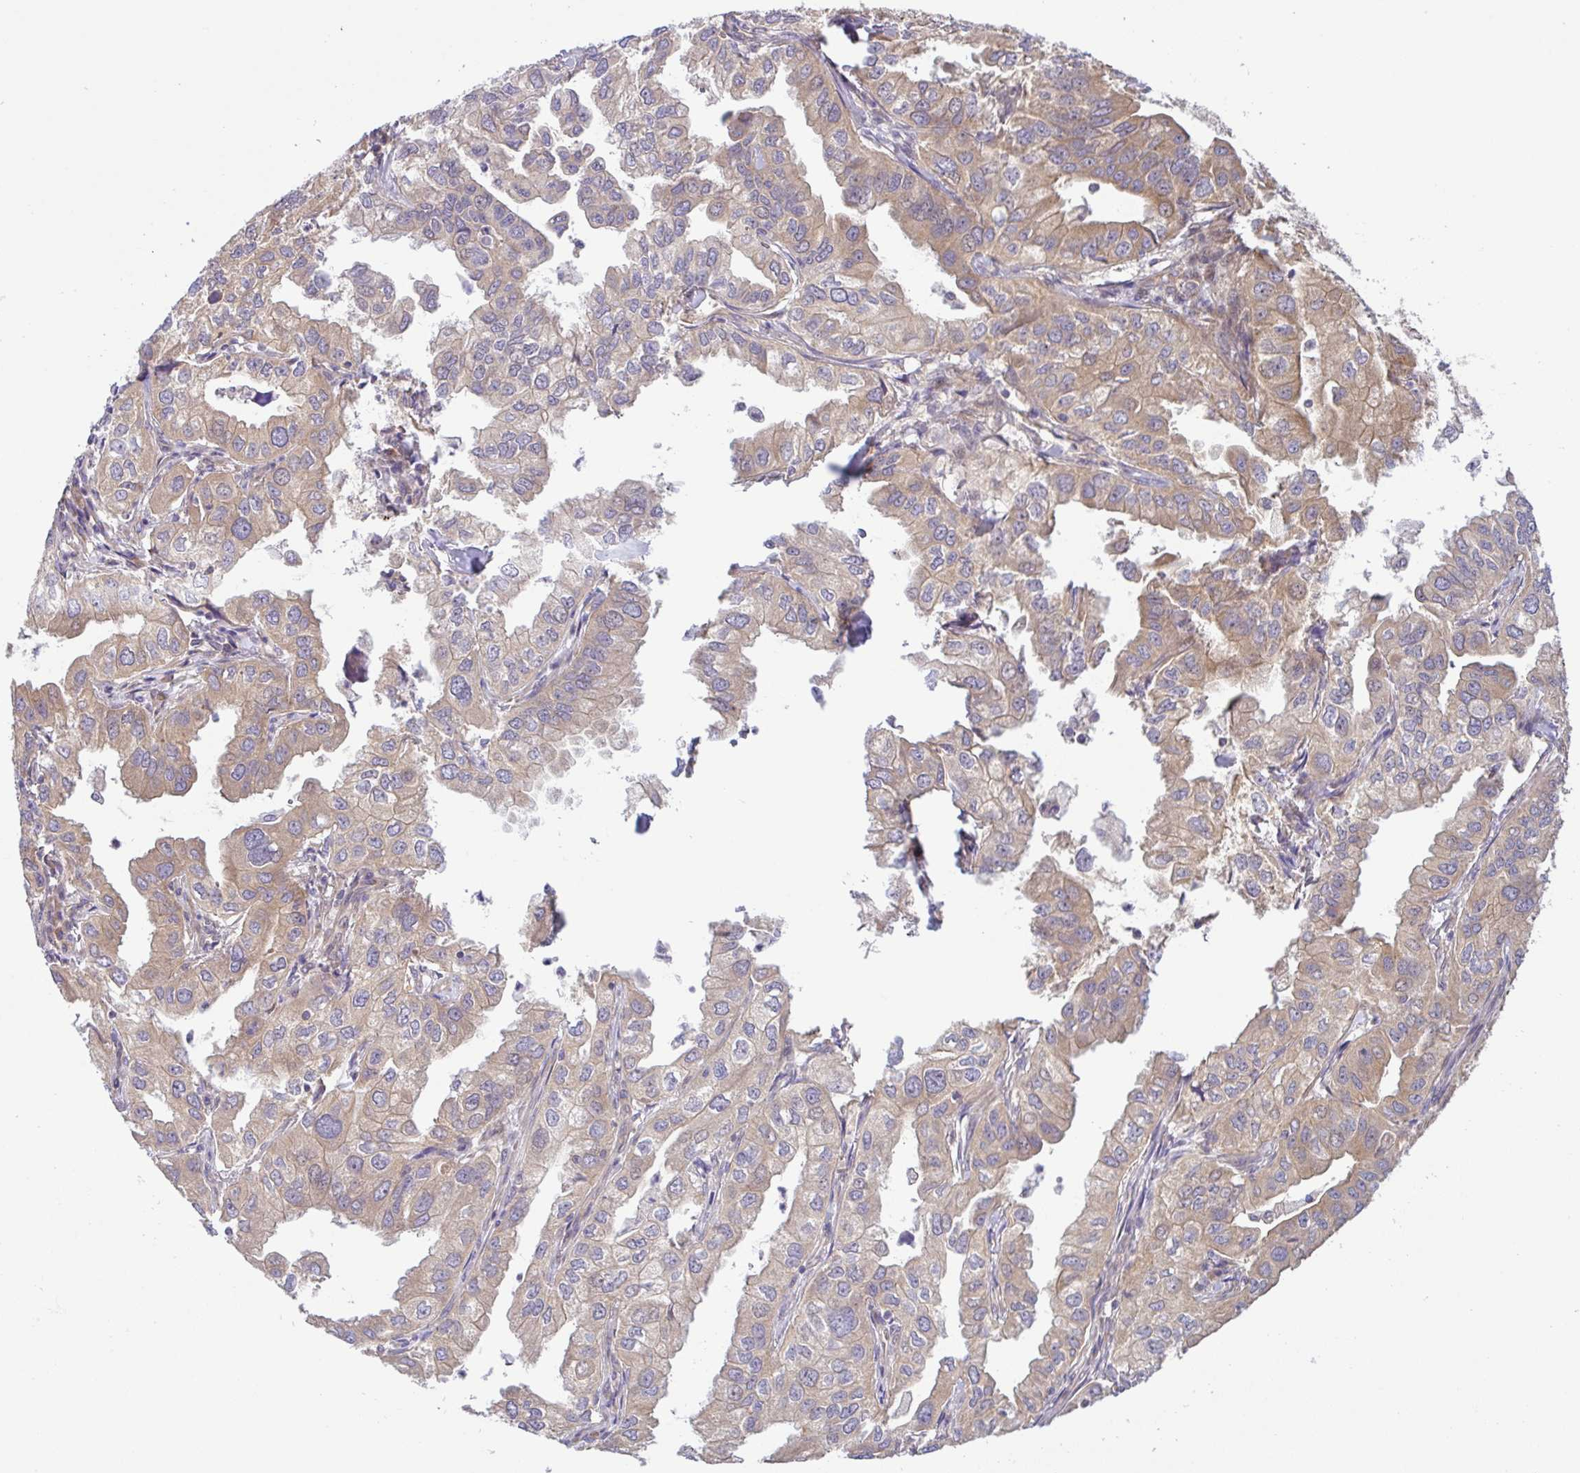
{"staining": {"intensity": "weak", "quantity": ">75%", "location": "cytoplasmic/membranous"}, "tissue": "lung cancer", "cell_type": "Tumor cells", "image_type": "cancer", "snomed": [{"axis": "morphology", "description": "Adenocarcinoma, NOS"}, {"axis": "topography", "description": "Lung"}], "caption": "Lung cancer (adenocarcinoma) stained with a brown dye demonstrates weak cytoplasmic/membranous positive expression in approximately >75% of tumor cells.", "gene": "UBE4A", "patient": {"sex": "male", "age": 48}}